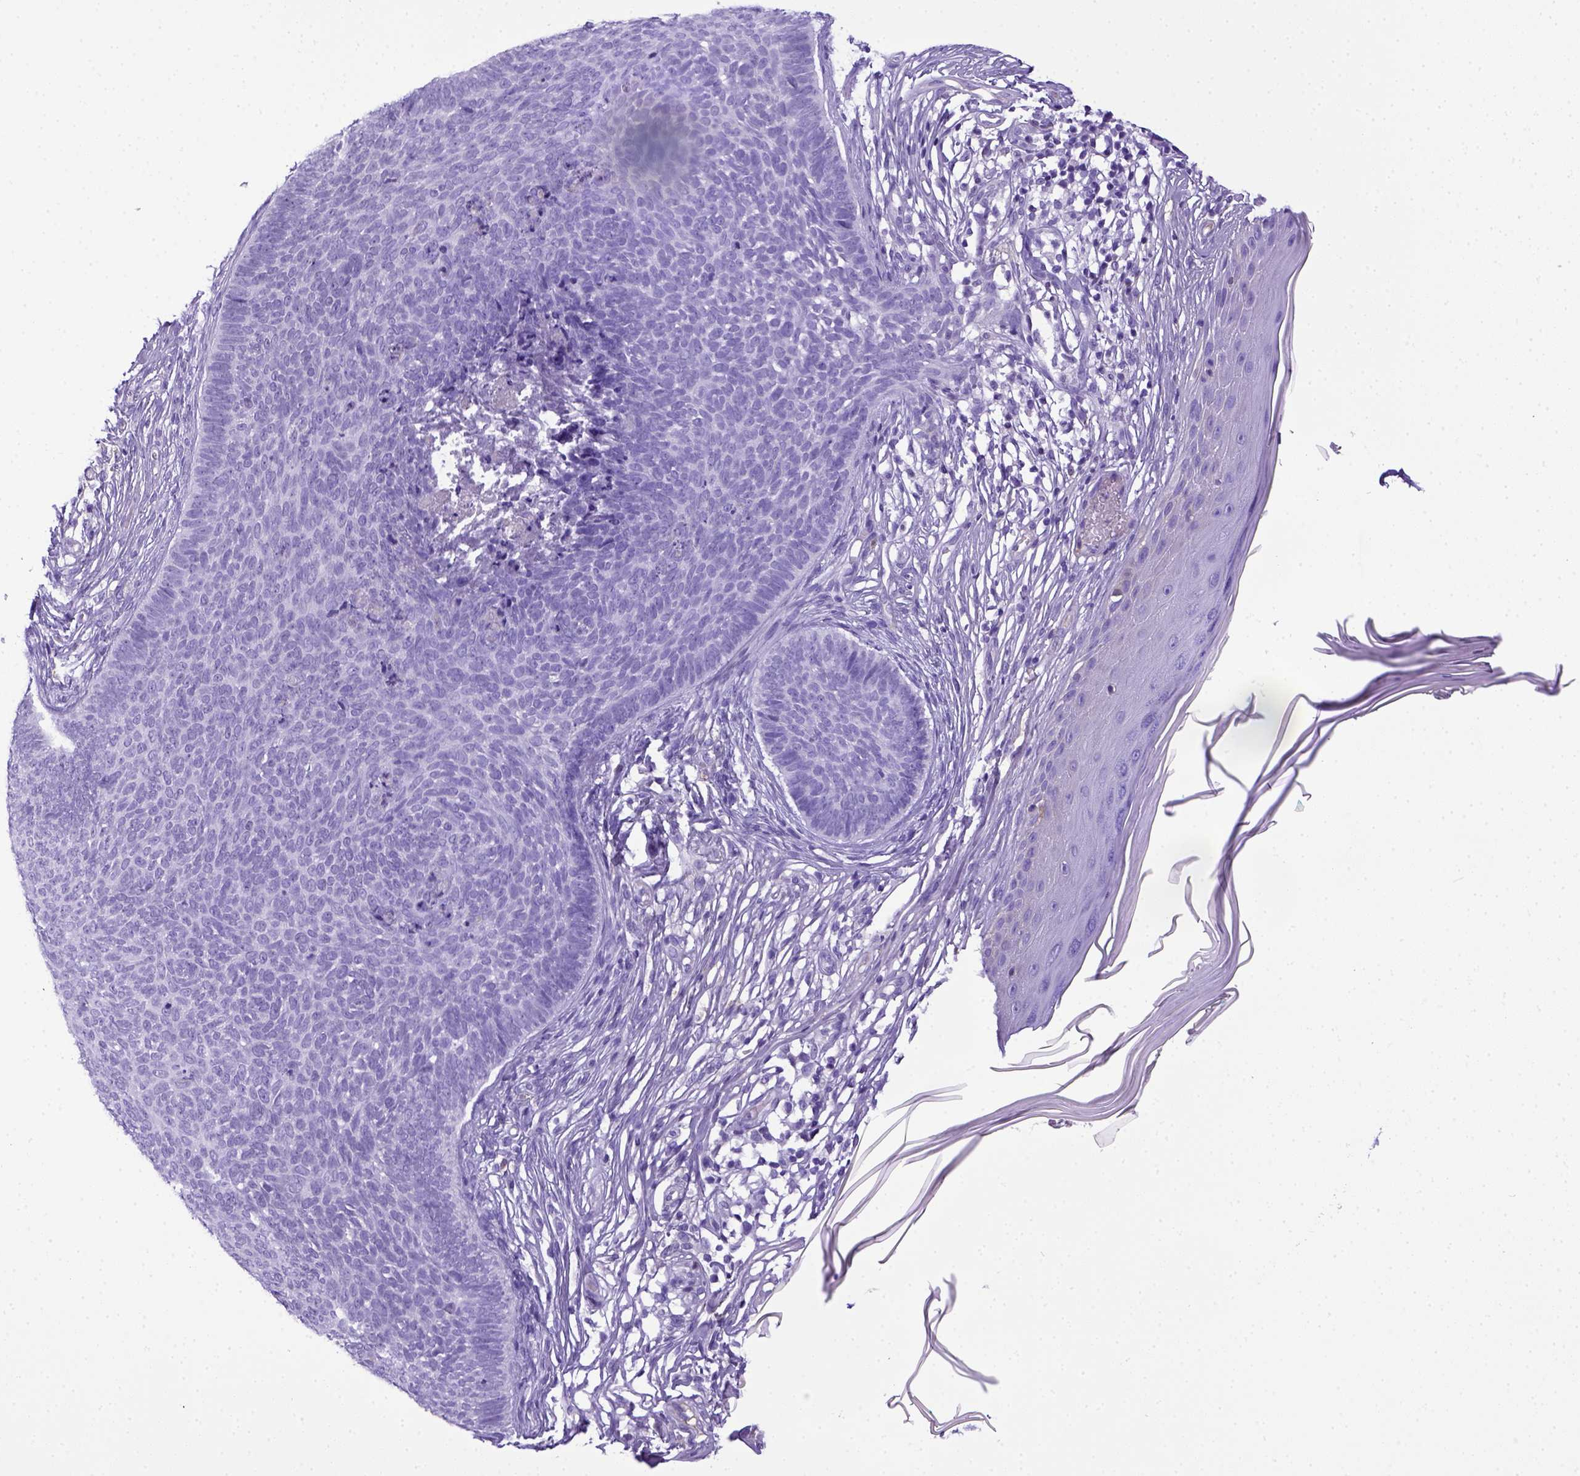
{"staining": {"intensity": "negative", "quantity": "none", "location": "none"}, "tissue": "skin cancer", "cell_type": "Tumor cells", "image_type": "cancer", "snomed": [{"axis": "morphology", "description": "Basal cell carcinoma"}, {"axis": "topography", "description": "Skin"}], "caption": "Protein analysis of basal cell carcinoma (skin) displays no significant staining in tumor cells.", "gene": "ITIH4", "patient": {"sex": "male", "age": 85}}